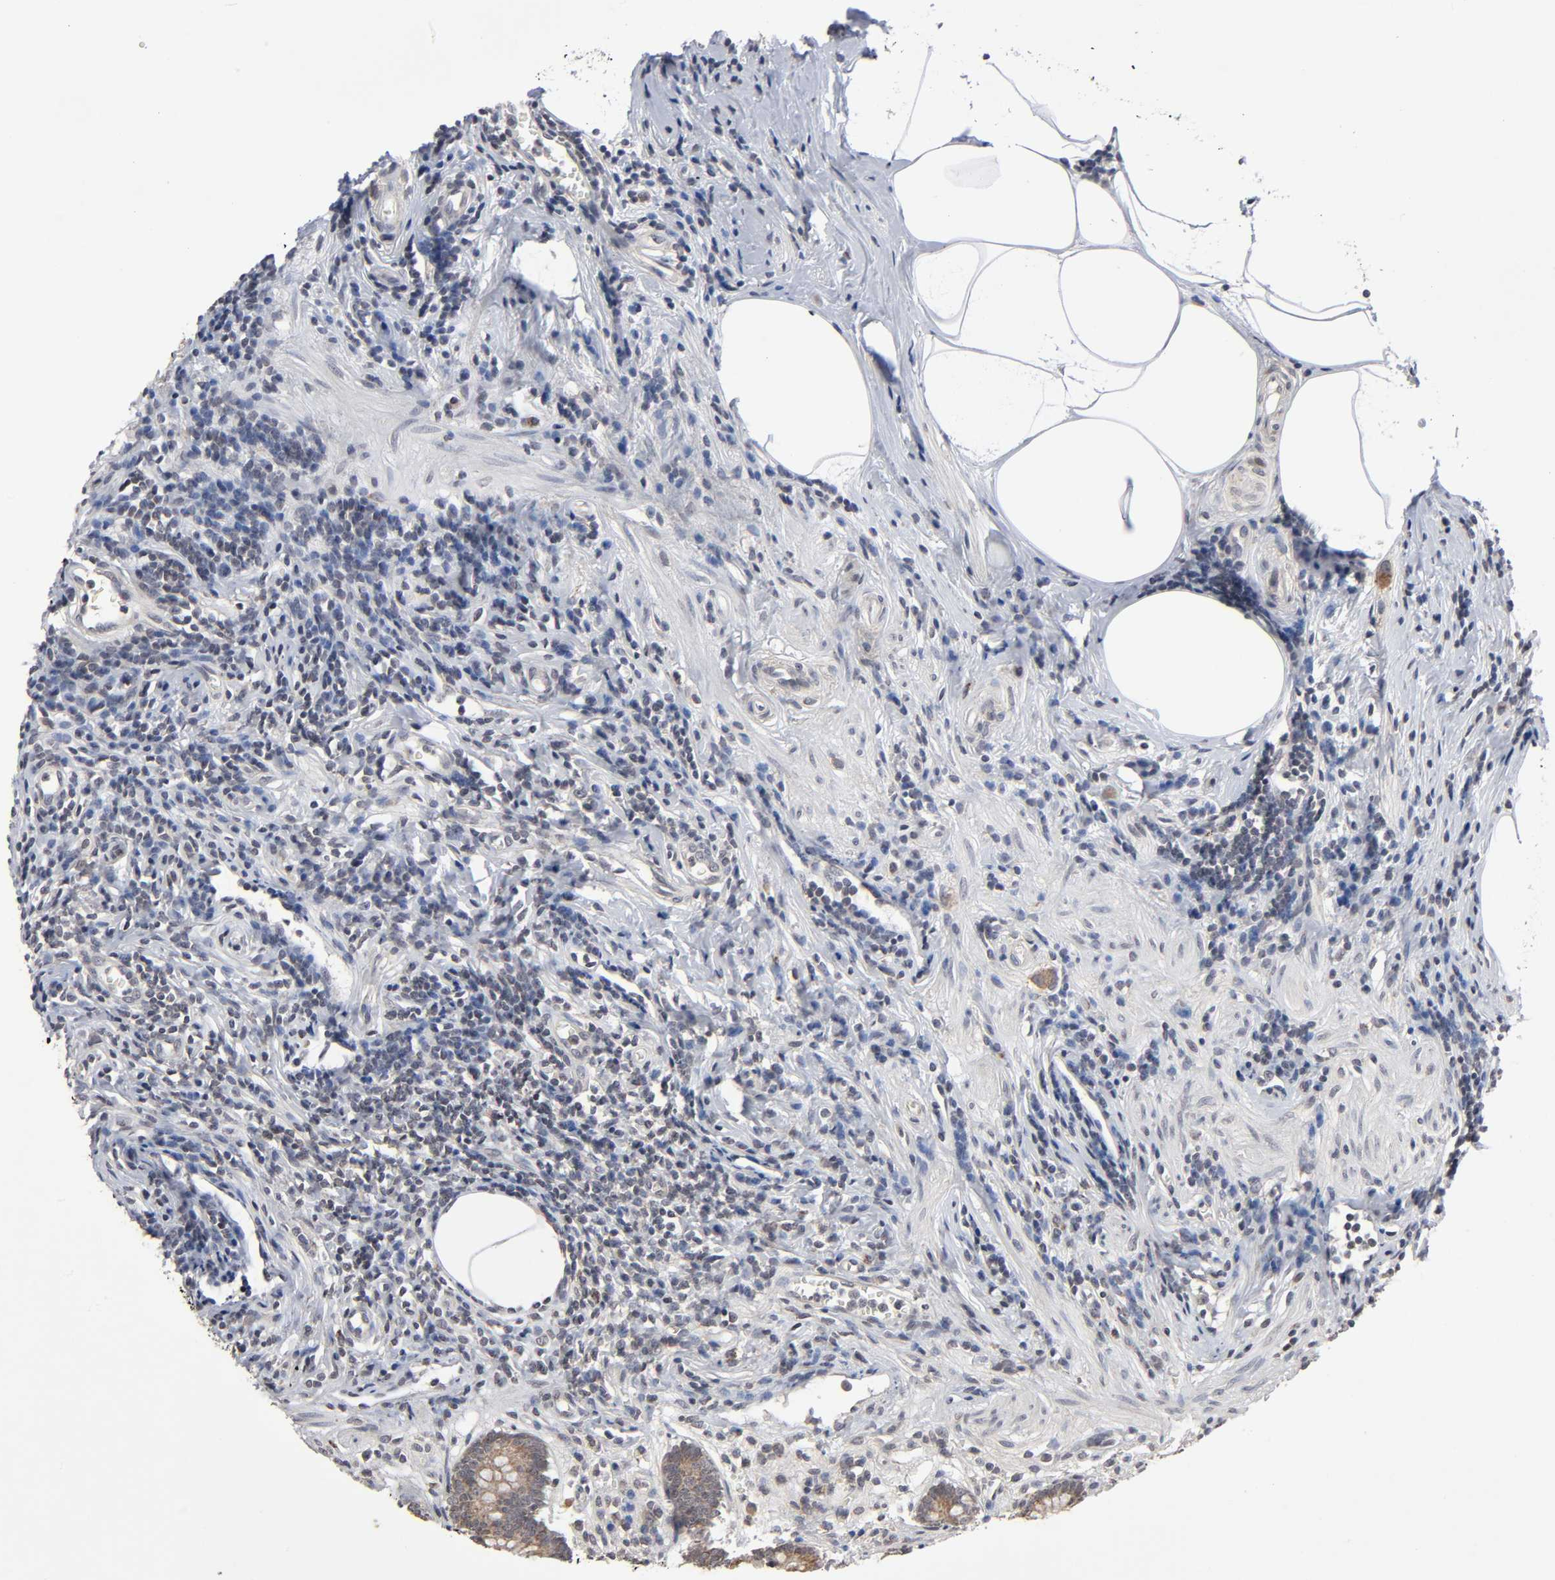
{"staining": {"intensity": "moderate", "quantity": ">75%", "location": "cytoplasmic/membranous"}, "tissue": "appendix", "cell_type": "Glandular cells", "image_type": "normal", "snomed": [{"axis": "morphology", "description": "Normal tissue, NOS"}, {"axis": "topography", "description": "Appendix"}], "caption": "Immunohistochemical staining of normal human appendix shows >75% levels of moderate cytoplasmic/membranous protein positivity in approximately >75% of glandular cells. Ihc stains the protein of interest in brown and the nuclei are stained blue.", "gene": "AUH", "patient": {"sex": "female", "age": 50}}